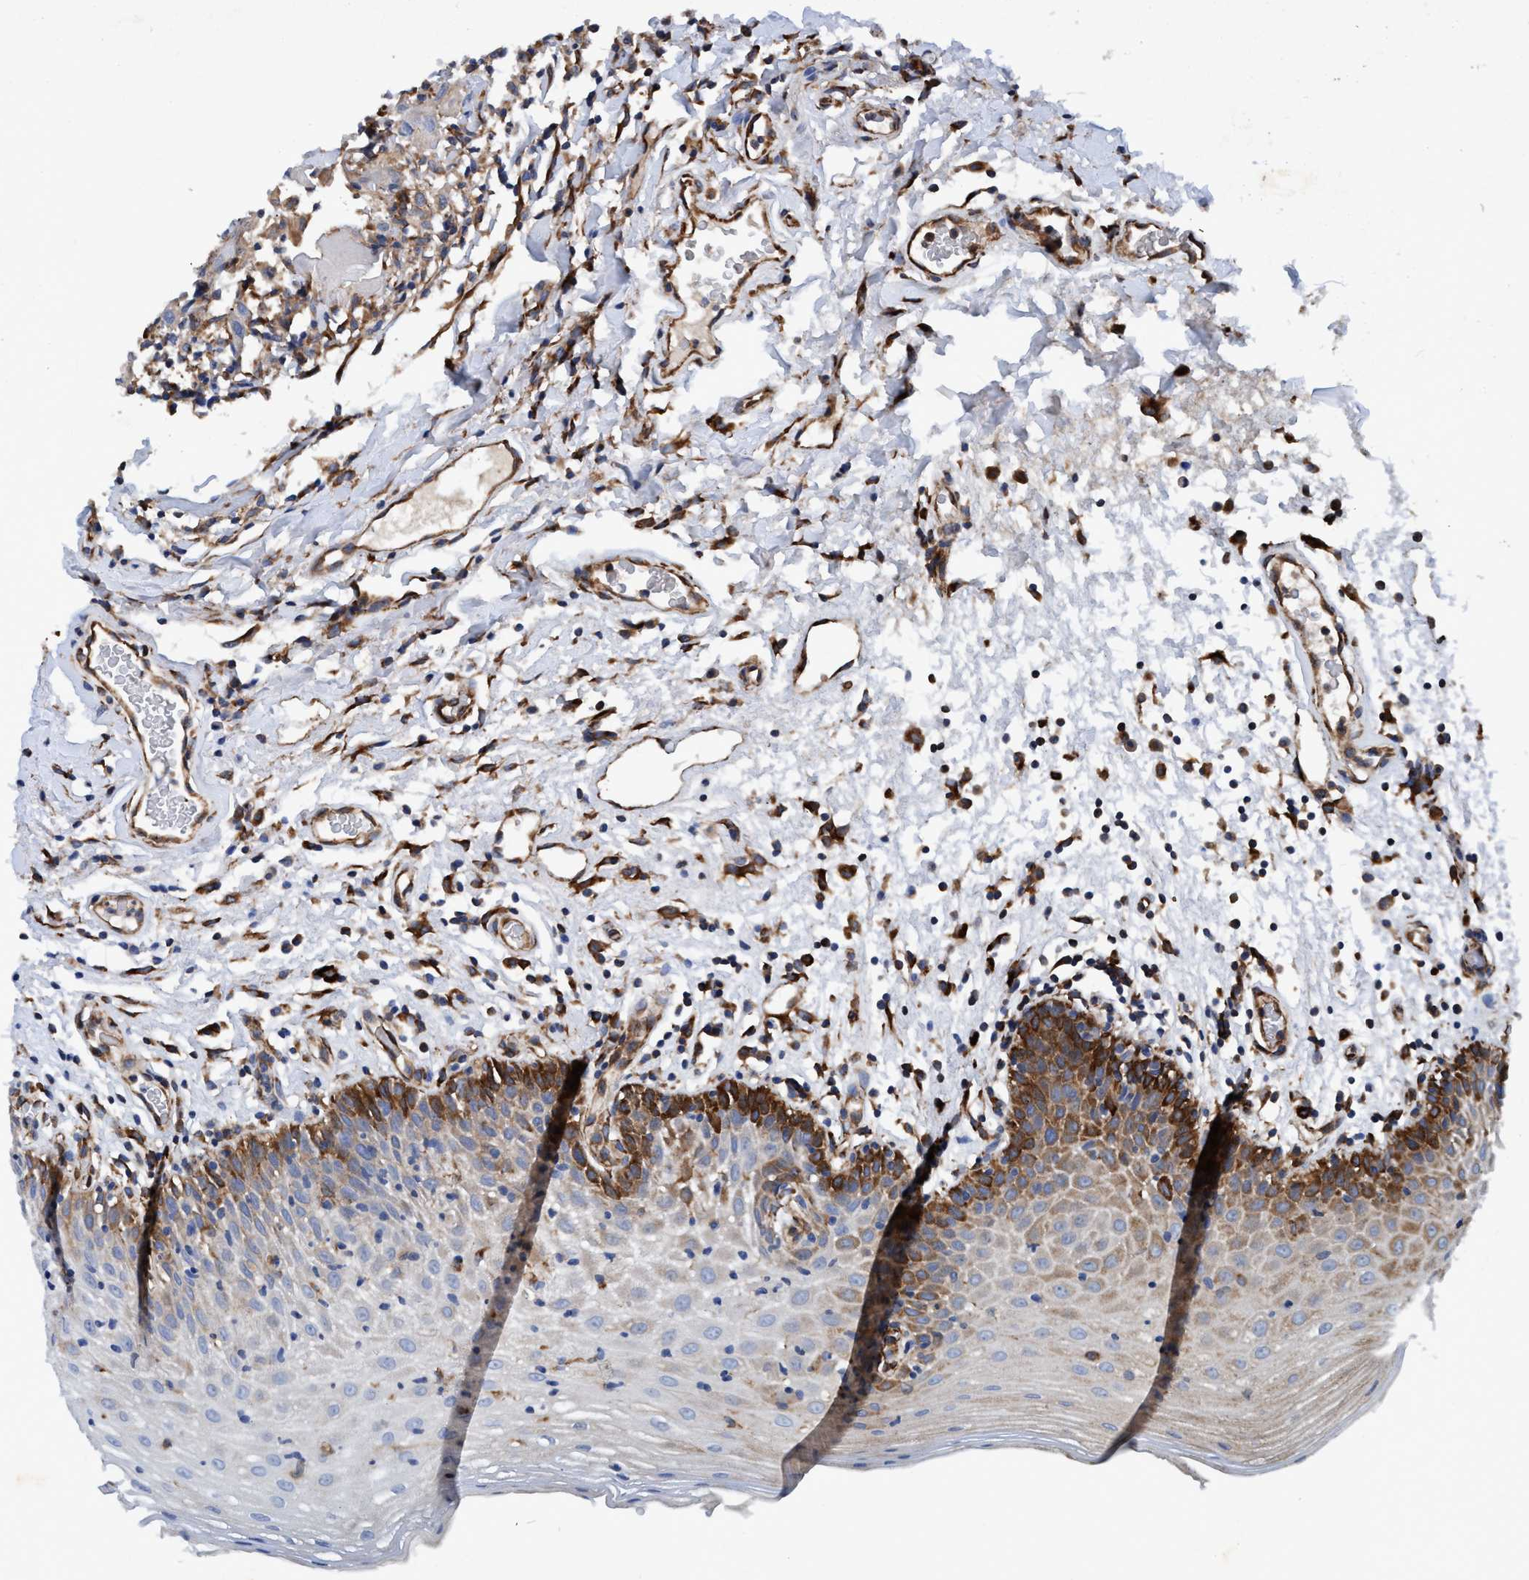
{"staining": {"intensity": "strong", "quantity": "<25%", "location": "cytoplasmic/membranous"}, "tissue": "oral mucosa", "cell_type": "Squamous epithelial cells", "image_type": "normal", "snomed": [{"axis": "morphology", "description": "Normal tissue, NOS"}, {"axis": "morphology", "description": "Squamous cell carcinoma, NOS"}, {"axis": "topography", "description": "Skeletal muscle"}, {"axis": "topography", "description": "Oral tissue"}, {"axis": "topography", "description": "Head-Neck"}], "caption": "A micrograph showing strong cytoplasmic/membranous staining in approximately <25% of squamous epithelial cells in benign oral mucosa, as visualized by brown immunohistochemical staining.", "gene": "ENDOG", "patient": {"sex": "male", "age": 71}}